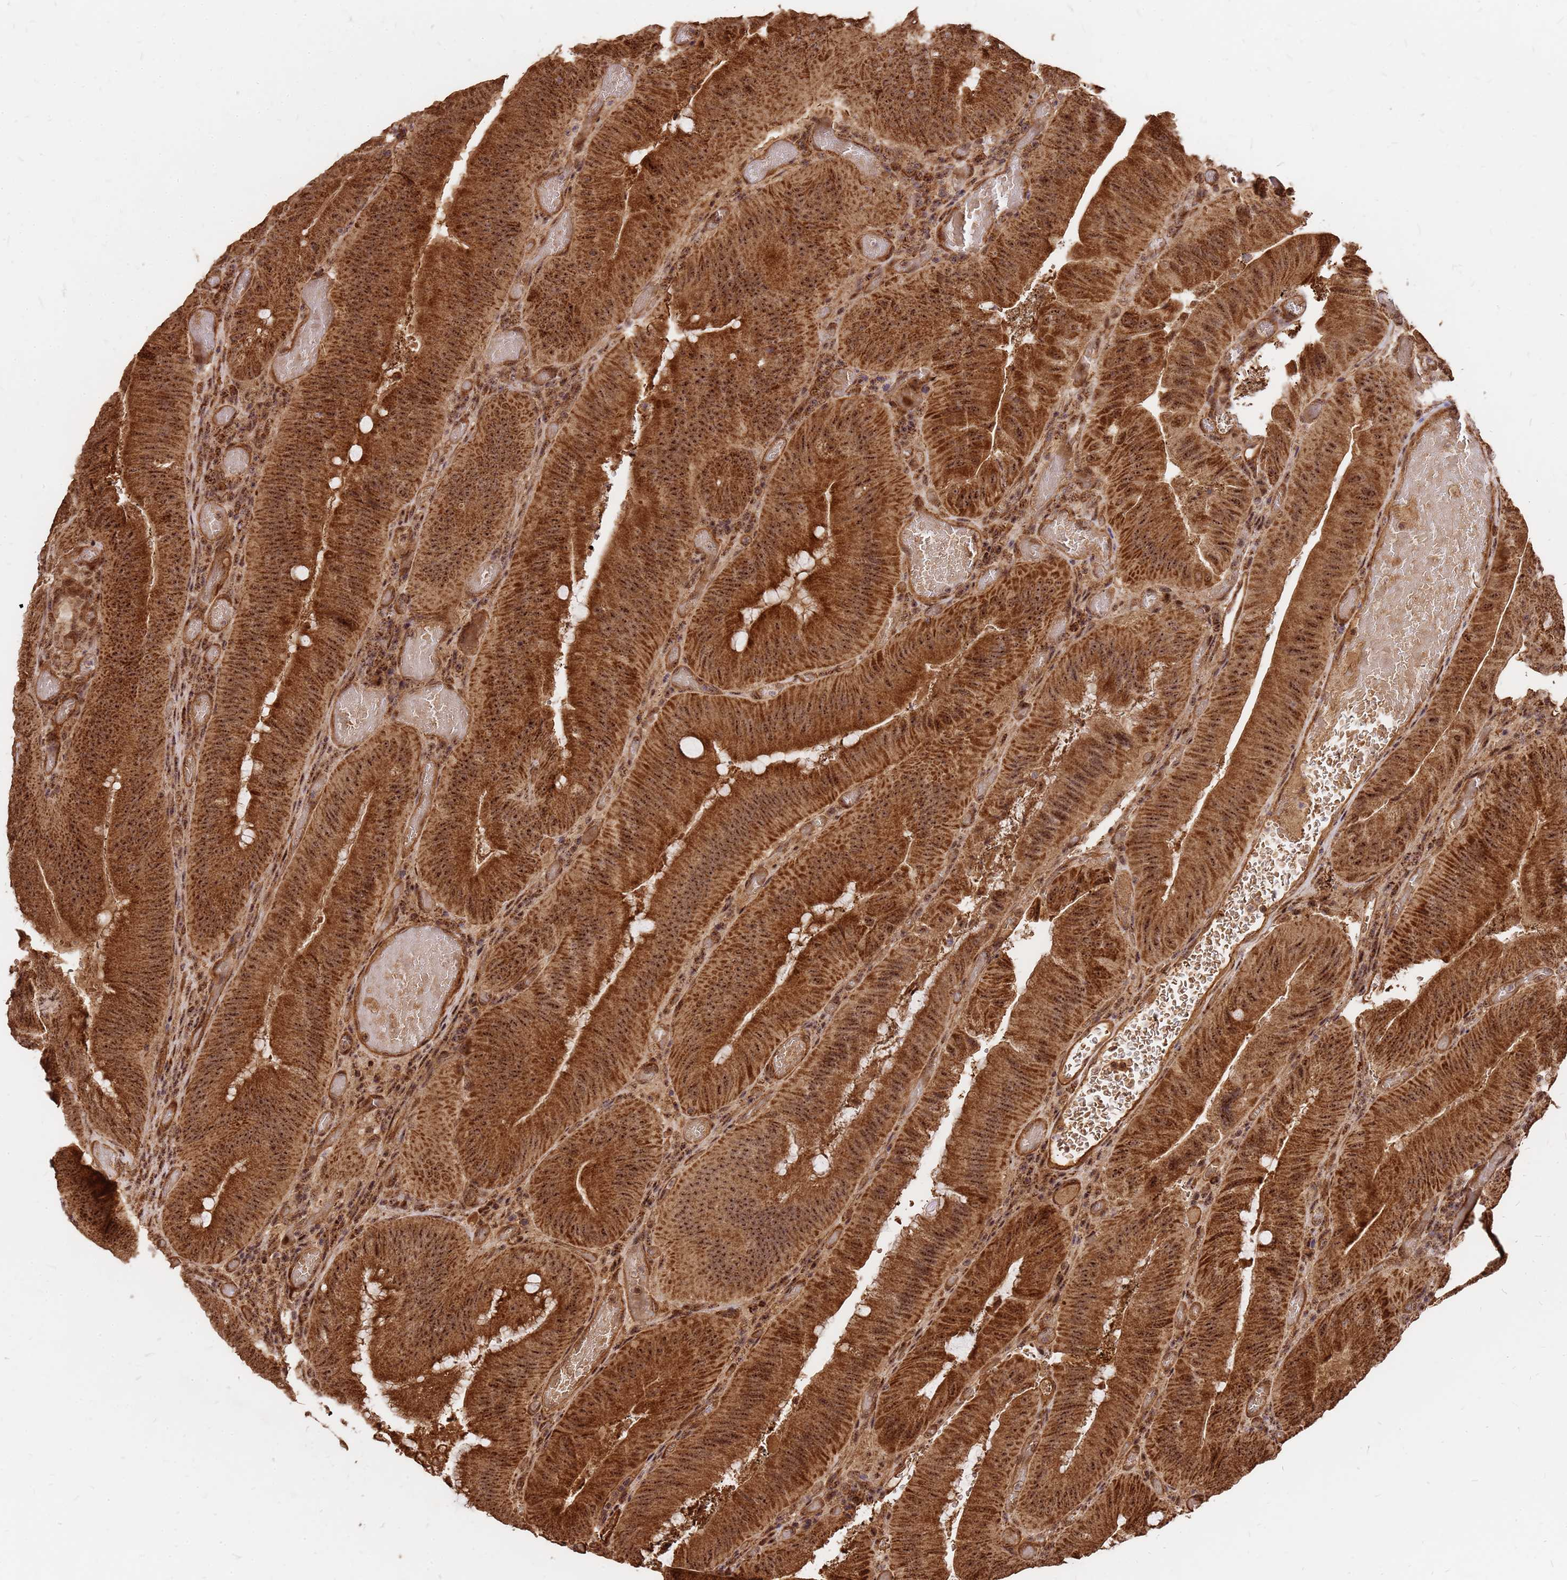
{"staining": {"intensity": "strong", "quantity": ">75%", "location": "cytoplasmic/membranous,nuclear"}, "tissue": "colorectal cancer", "cell_type": "Tumor cells", "image_type": "cancer", "snomed": [{"axis": "morphology", "description": "Adenocarcinoma, NOS"}, {"axis": "topography", "description": "Colon"}], "caption": "IHC image of colorectal cancer stained for a protein (brown), which reveals high levels of strong cytoplasmic/membranous and nuclear expression in about >75% of tumor cells.", "gene": "GPATCH8", "patient": {"sex": "female", "age": 43}}